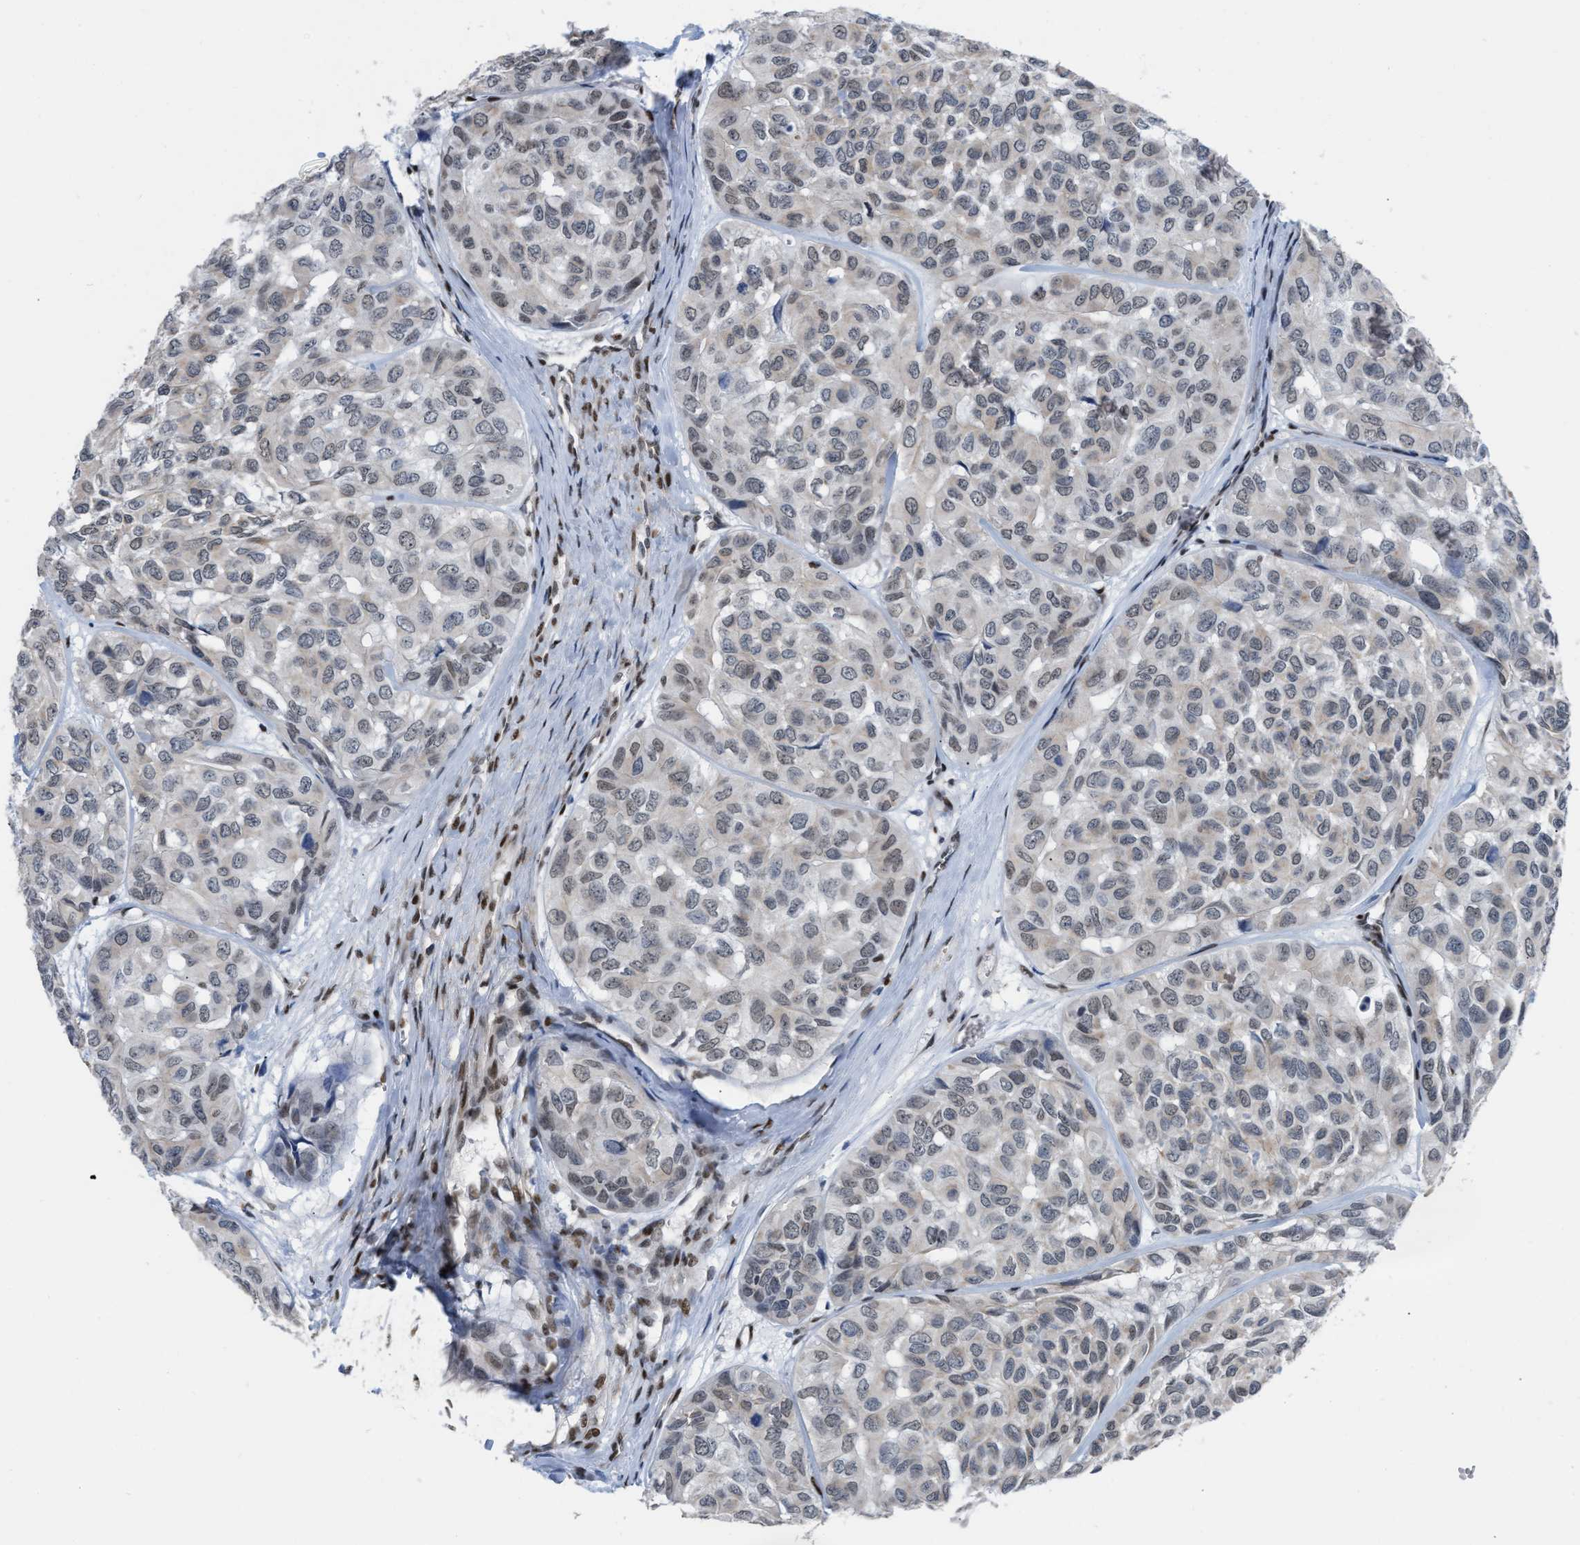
{"staining": {"intensity": "weak", "quantity": "<25%", "location": "nuclear"}, "tissue": "head and neck cancer", "cell_type": "Tumor cells", "image_type": "cancer", "snomed": [{"axis": "morphology", "description": "Adenocarcinoma, NOS"}, {"axis": "topography", "description": "Salivary gland, NOS"}, {"axis": "topography", "description": "Head-Neck"}], "caption": "Adenocarcinoma (head and neck) was stained to show a protein in brown. There is no significant expression in tumor cells. (Stains: DAB IHC with hematoxylin counter stain, Microscopy: brightfield microscopy at high magnification).", "gene": "MIER1", "patient": {"sex": "female", "age": 76}}